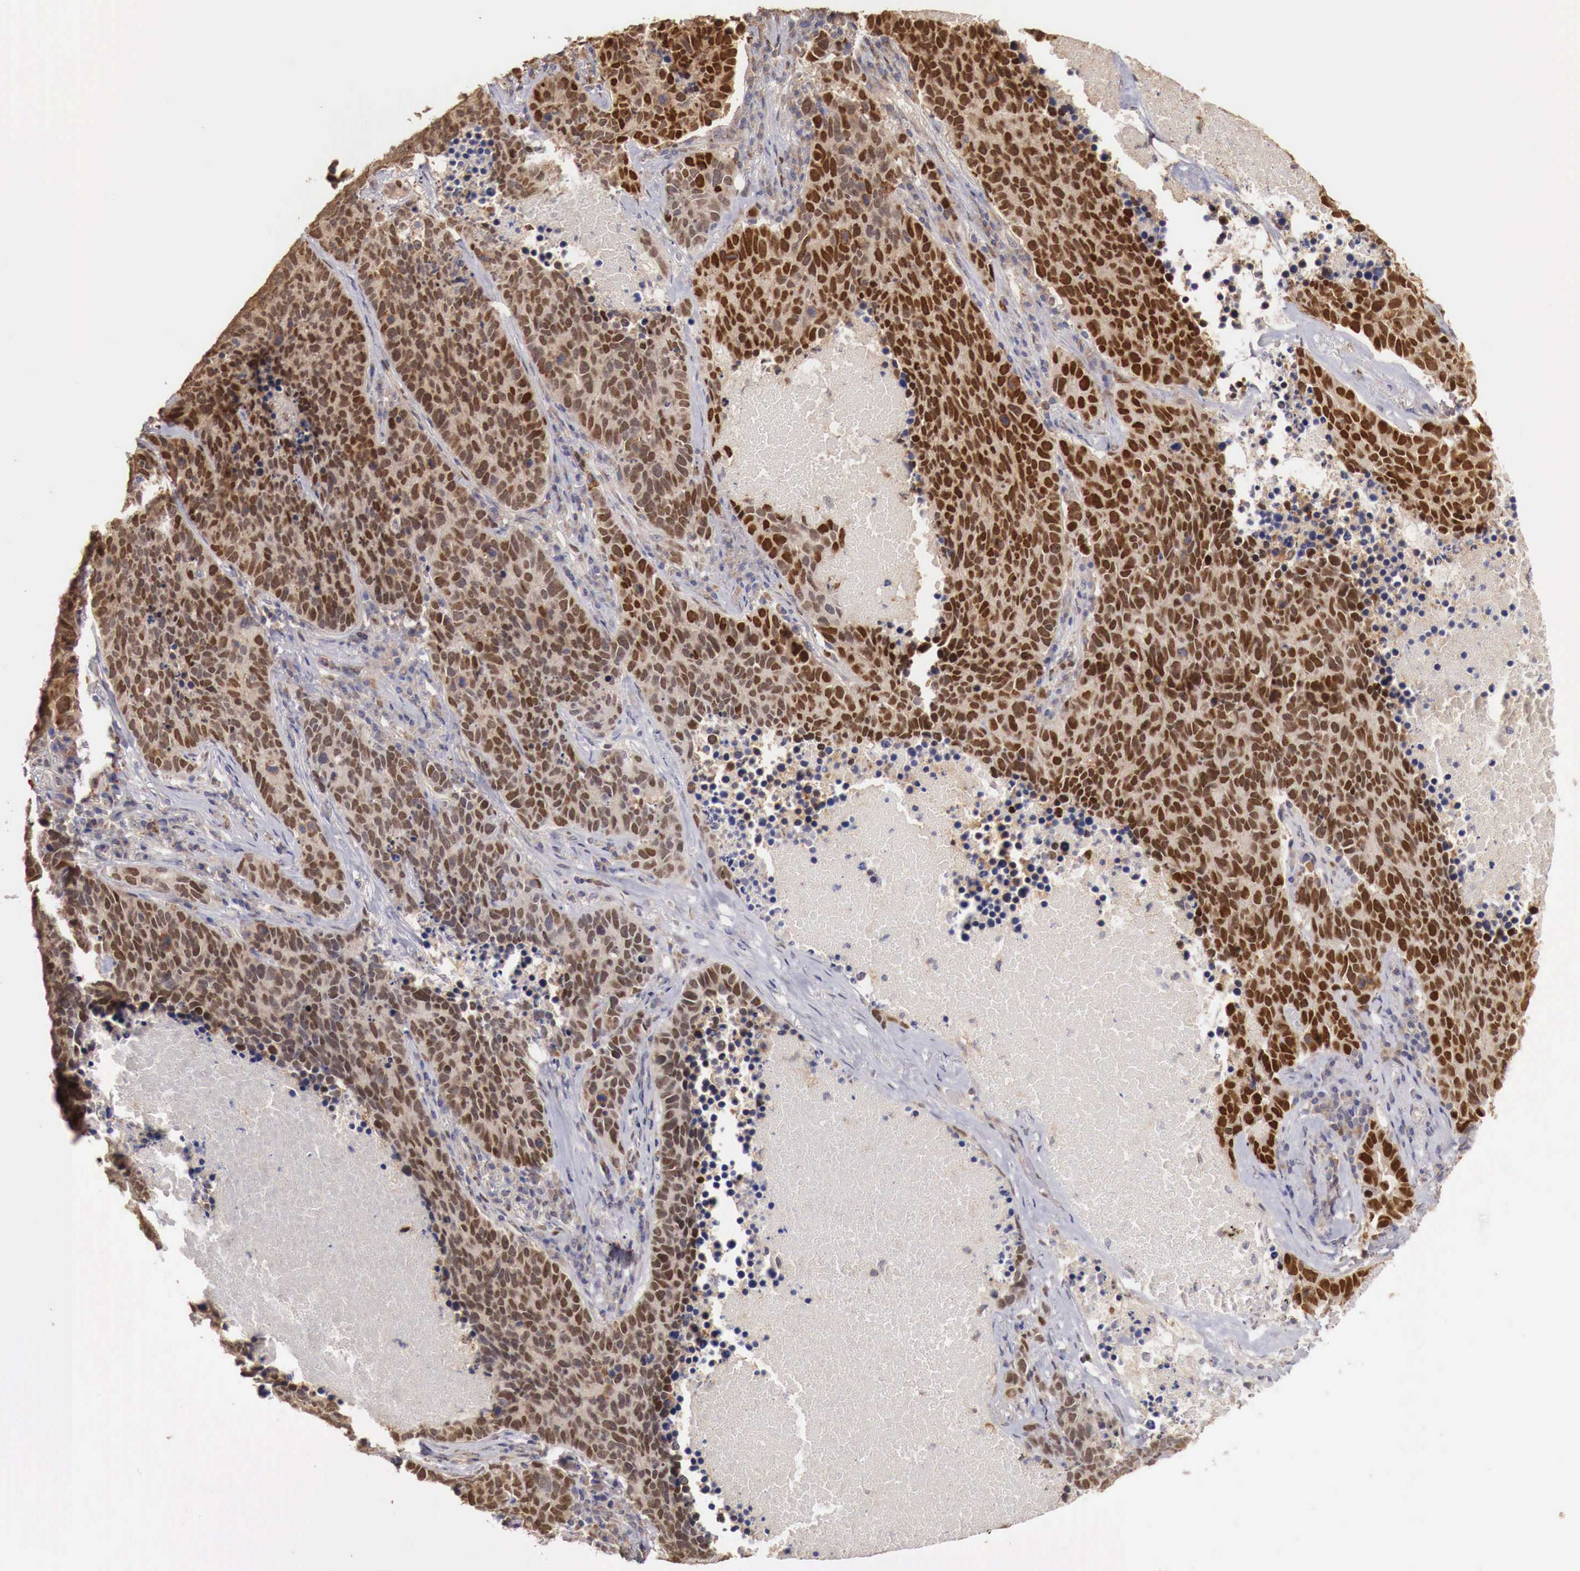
{"staining": {"intensity": "strong", "quantity": ">75%", "location": "nuclear"}, "tissue": "lung cancer", "cell_type": "Tumor cells", "image_type": "cancer", "snomed": [{"axis": "morphology", "description": "Neoplasm, malignant, NOS"}, {"axis": "topography", "description": "Lung"}], "caption": "The micrograph displays immunohistochemical staining of lung malignant neoplasm. There is strong nuclear expression is seen in approximately >75% of tumor cells. (Brightfield microscopy of DAB IHC at high magnification).", "gene": "KHDRBS2", "patient": {"sex": "female", "age": 75}}